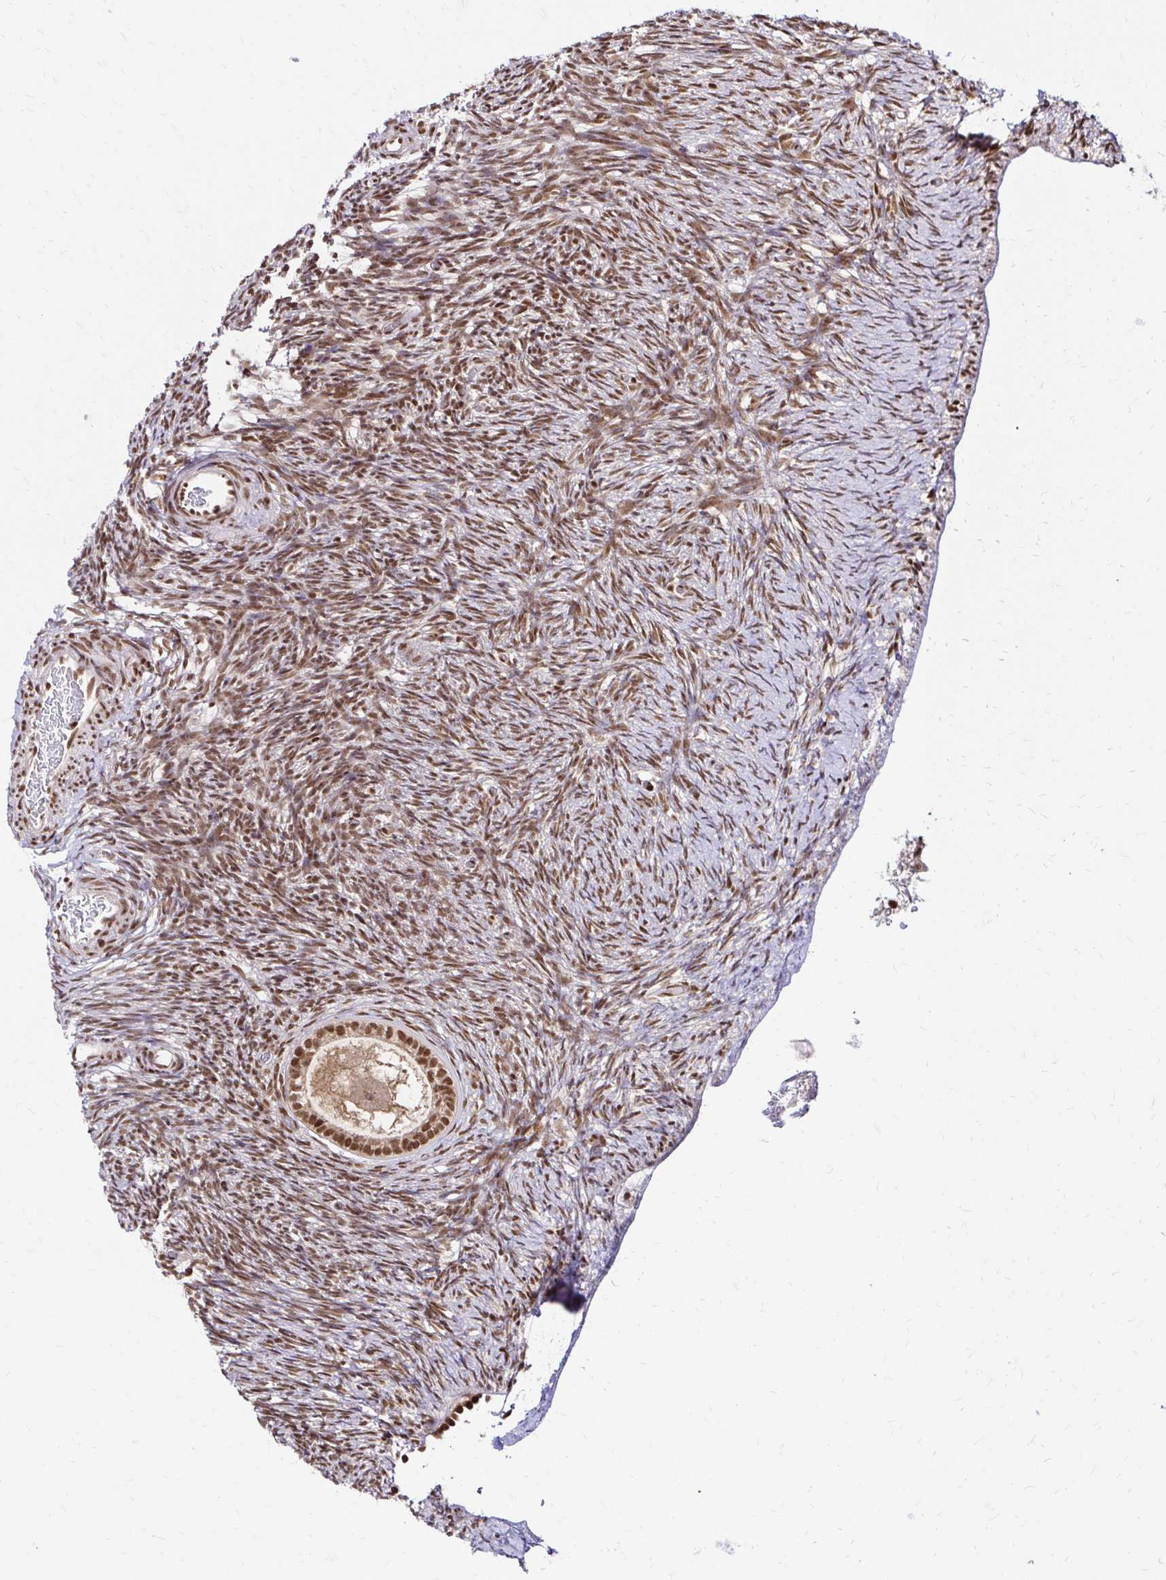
{"staining": {"intensity": "moderate", "quantity": ">75%", "location": "nuclear"}, "tissue": "ovary", "cell_type": "Follicle cells", "image_type": "normal", "snomed": [{"axis": "morphology", "description": "Normal tissue, NOS"}, {"axis": "topography", "description": "Ovary"}], "caption": "The micrograph displays immunohistochemical staining of benign ovary. There is moderate nuclear positivity is appreciated in about >75% of follicle cells. (IHC, brightfield microscopy, high magnification).", "gene": "GLYR1", "patient": {"sex": "female", "age": 39}}